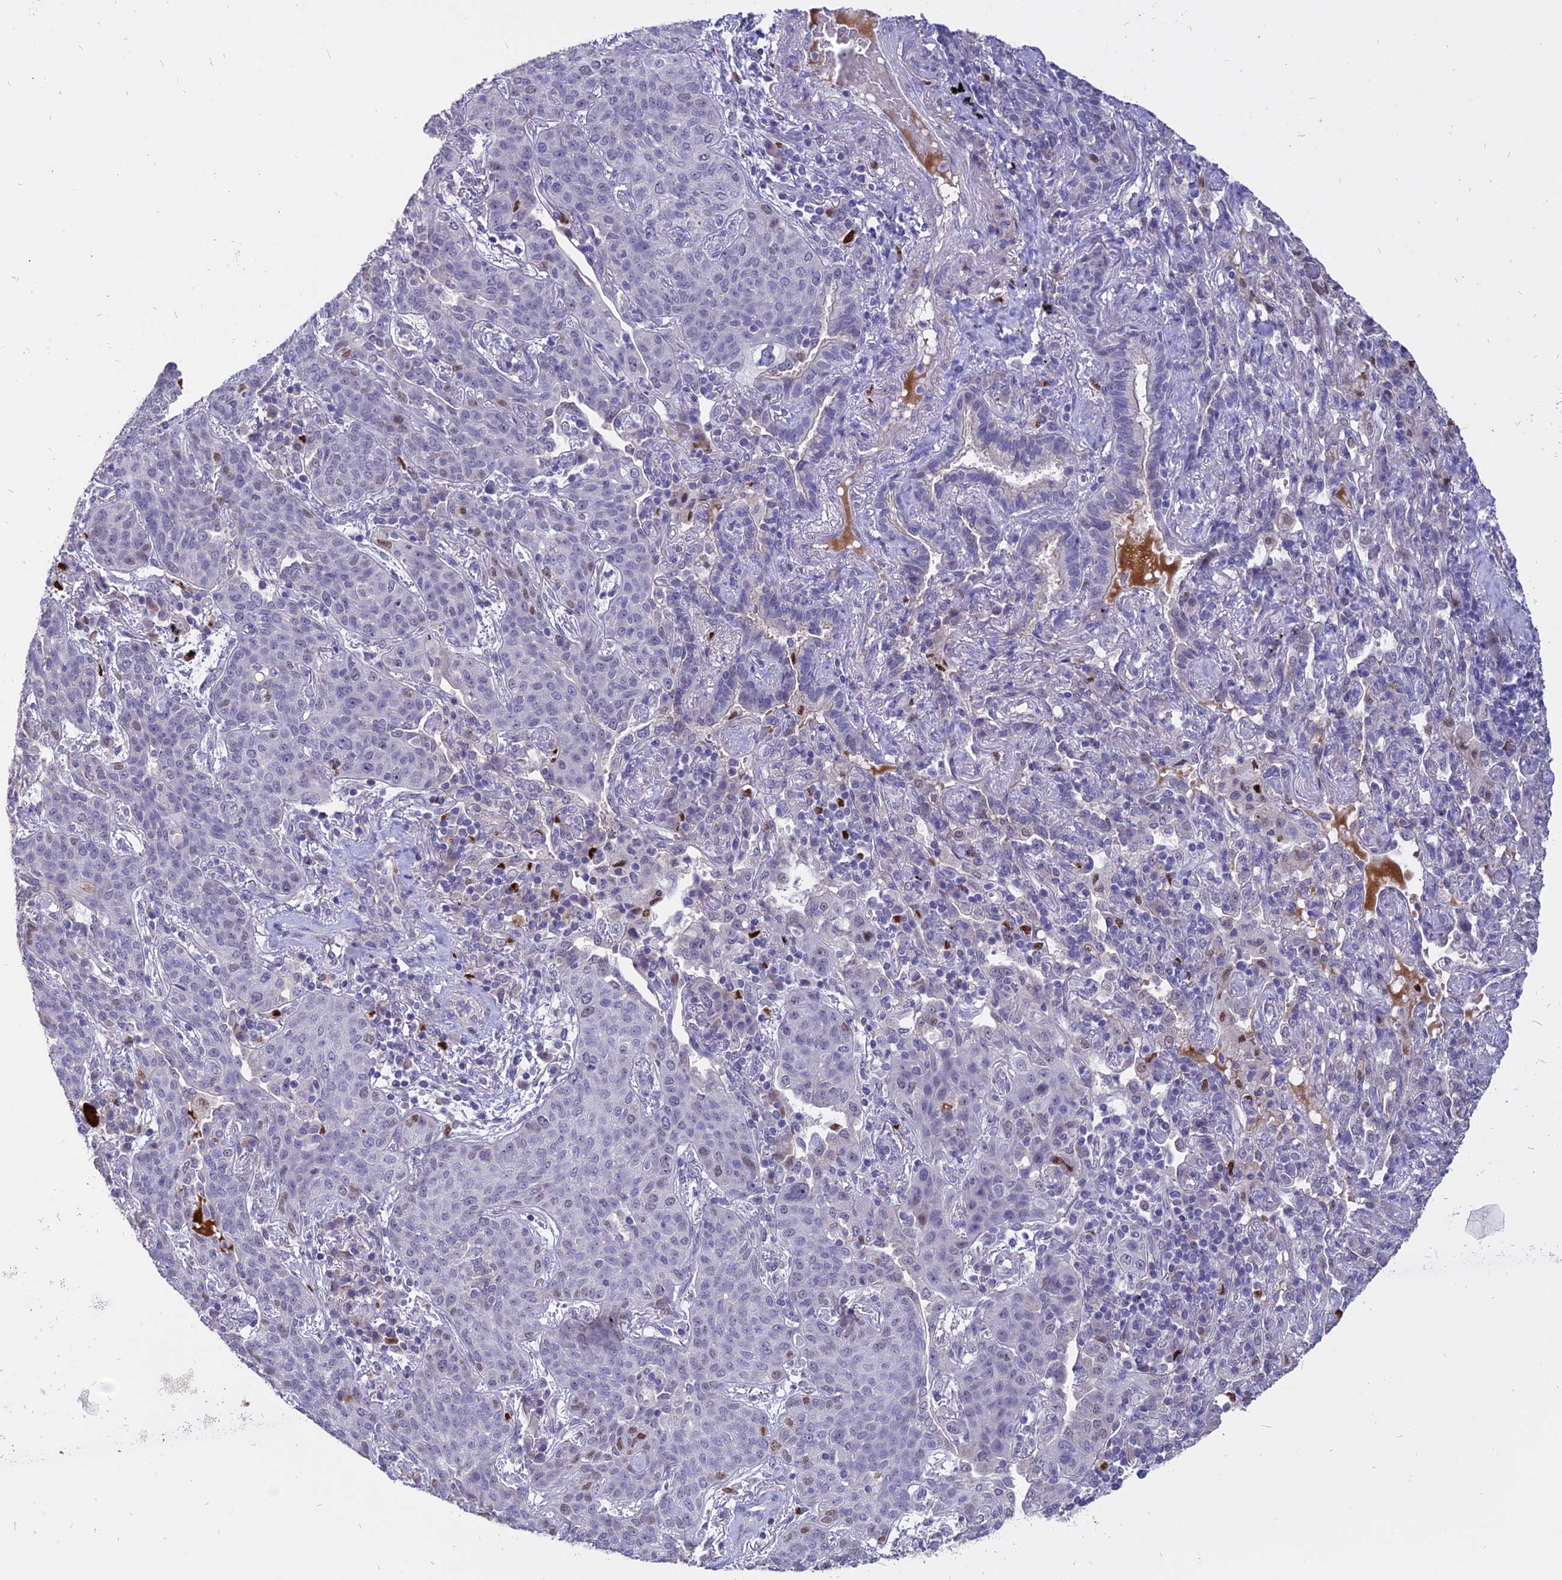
{"staining": {"intensity": "weak", "quantity": "<25%", "location": "nuclear"}, "tissue": "lung cancer", "cell_type": "Tumor cells", "image_type": "cancer", "snomed": [{"axis": "morphology", "description": "Squamous cell carcinoma, NOS"}, {"axis": "topography", "description": "Lung"}], "caption": "Immunohistochemical staining of human squamous cell carcinoma (lung) reveals no significant positivity in tumor cells. (DAB (3,3'-diaminobenzidine) IHC with hematoxylin counter stain).", "gene": "TMEM263", "patient": {"sex": "female", "age": 70}}